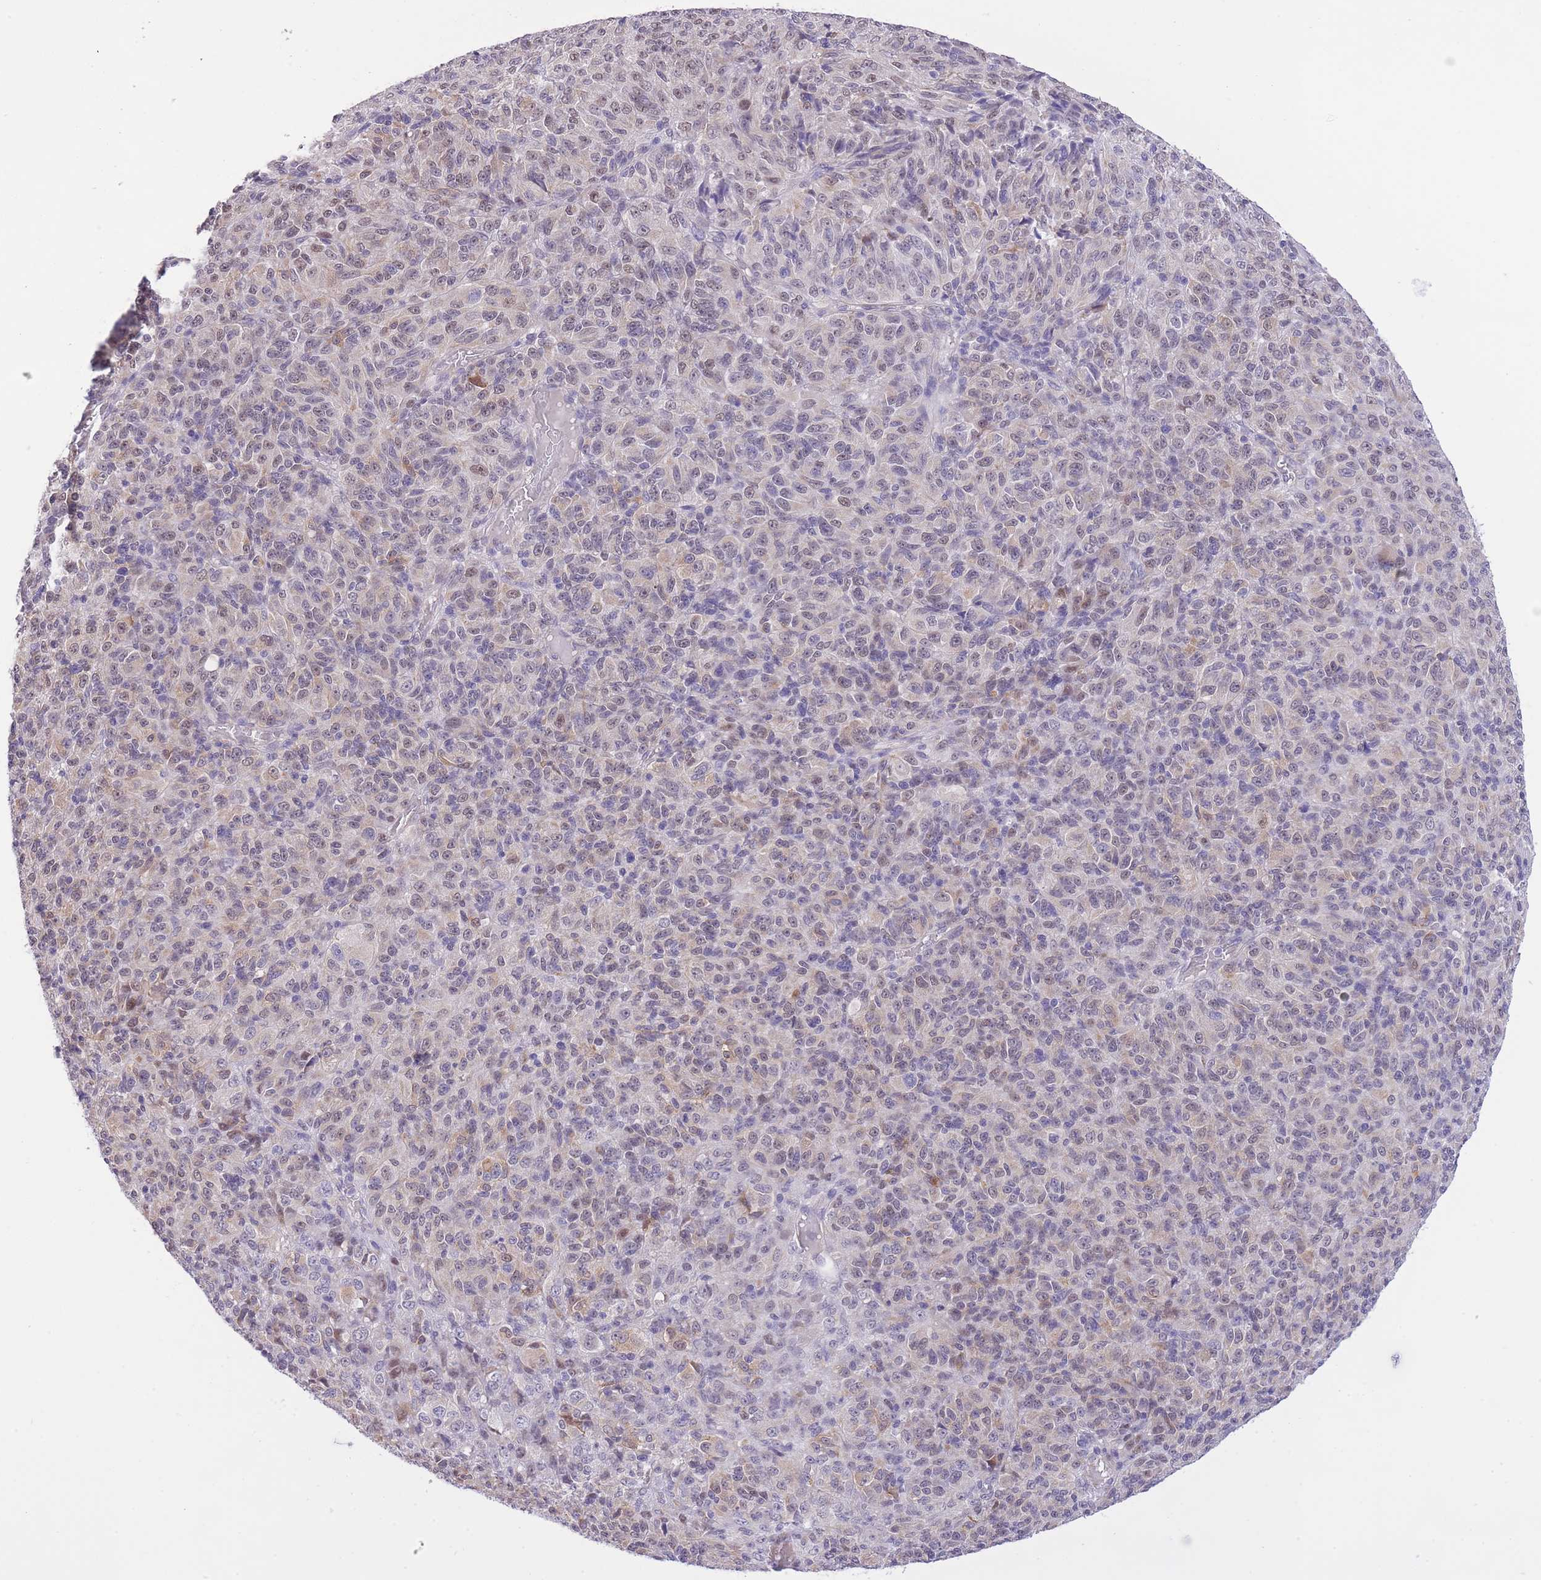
{"staining": {"intensity": "weak", "quantity": "25%-75%", "location": "cytoplasmic/membranous,nuclear"}, "tissue": "melanoma", "cell_type": "Tumor cells", "image_type": "cancer", "snomed": [{"axis": "morphology", "description": "Malignant melanoma, Metastatic site"}, {"axis": "topography", "description": "Brain"}], "caption": "Malignant melanoma (metastatic site) tissue displays weak cytoplasmic/membranous and nuclear staining in approximately 25%-75% of tumor cells", "gene": "MEIOSIN", "patient": {"sex": "female", "age": 56}}